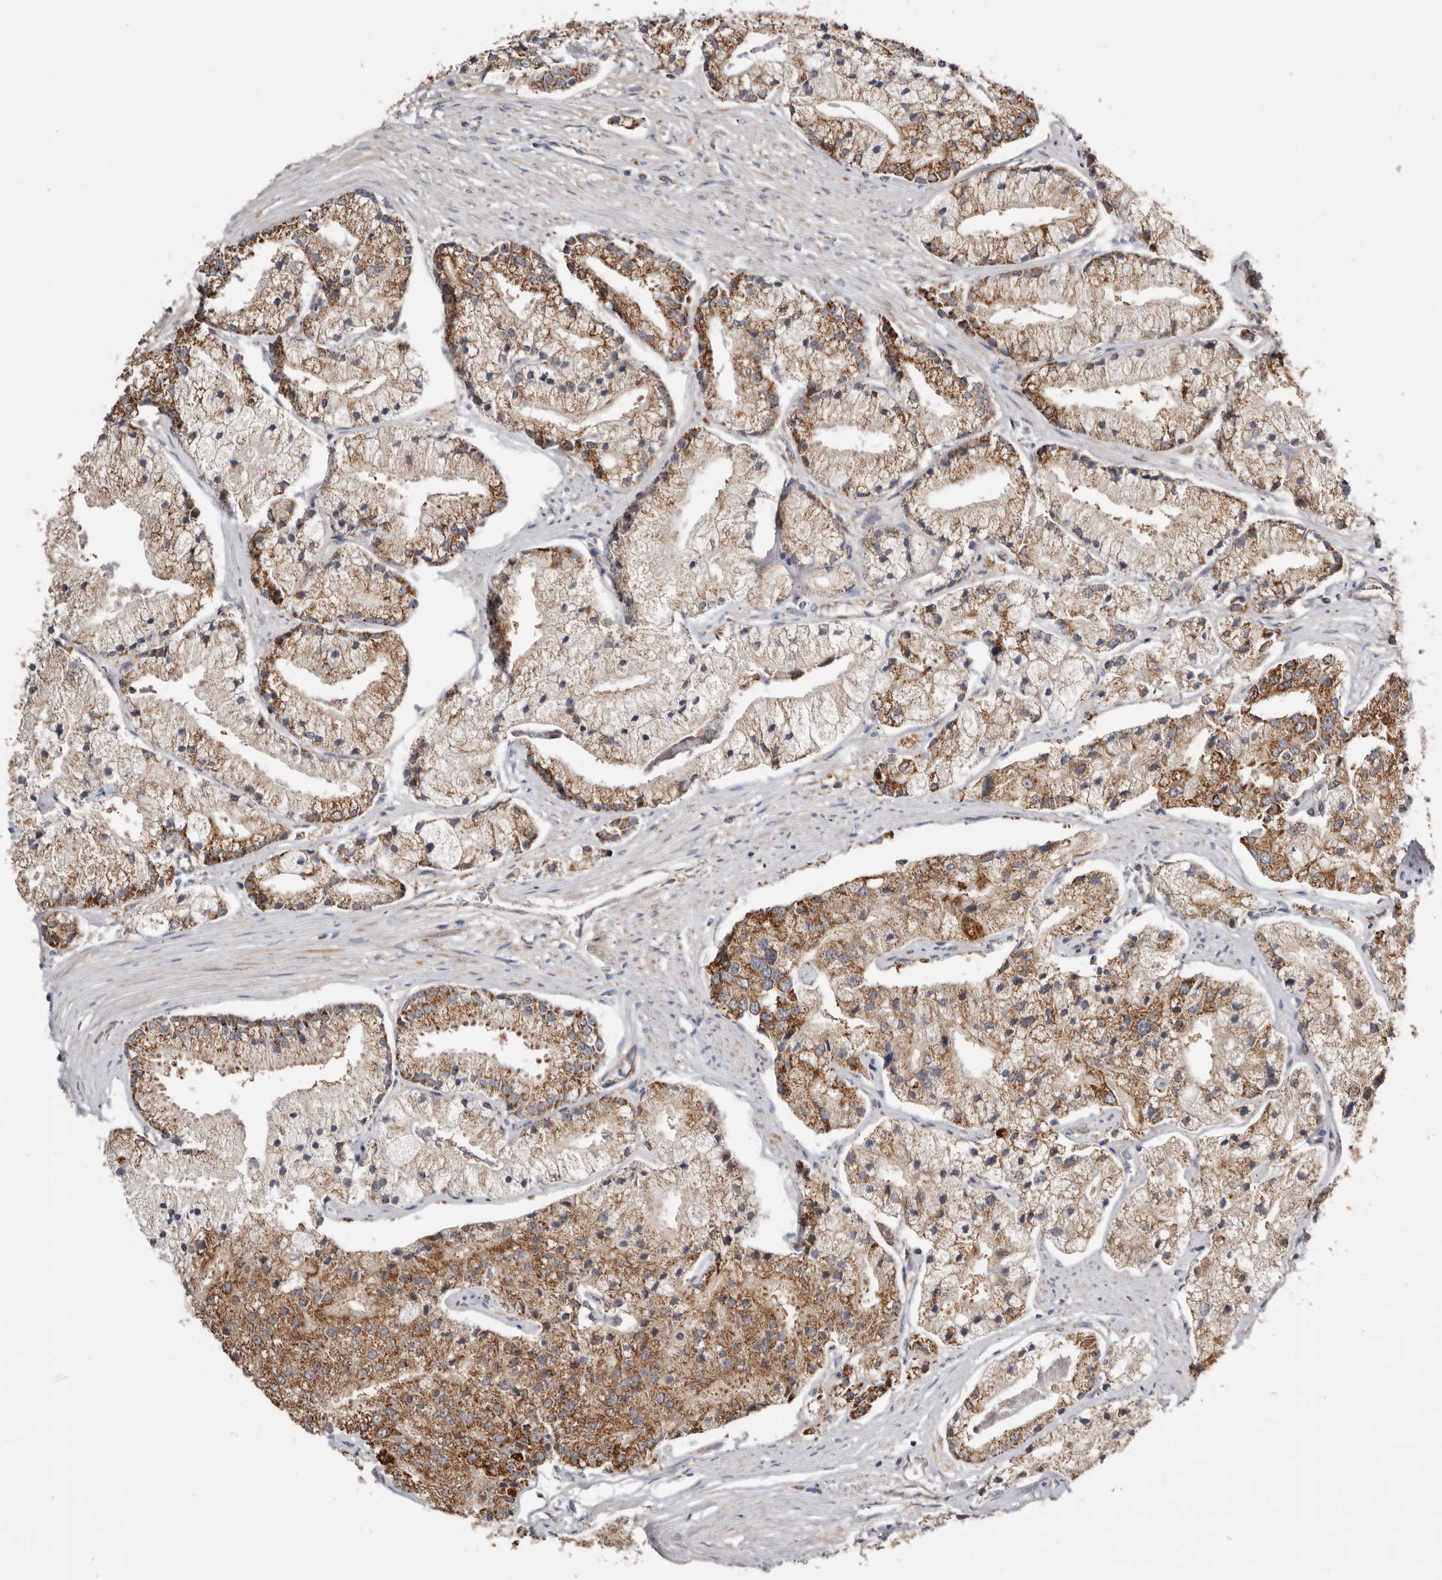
{"staining": {"intensity": "moderate", "quantity": "25%-75%", "location": "cytoplasmic/membranous"}, "tissue": "prostate cancer", "cell_type": "Tumor cells", "image_type": "cancer", "snomed": [{"axis": "morphology", "description": "Adenocarcinoma, High grade"}, {"axis": "topography", "description": "Prostate"}], "caption": "Immunohistochemical staining of prostate cancer (high-grade adenocarcinoma) demonstrates moderate cytoplasmic/membranous protein expression in about 25%-75% of tumor cells. (Brightfield microscopy of DAB IHC at high magnification).", "gene": "PROKR1", "patient": {"sex": "male", "age": 50}}